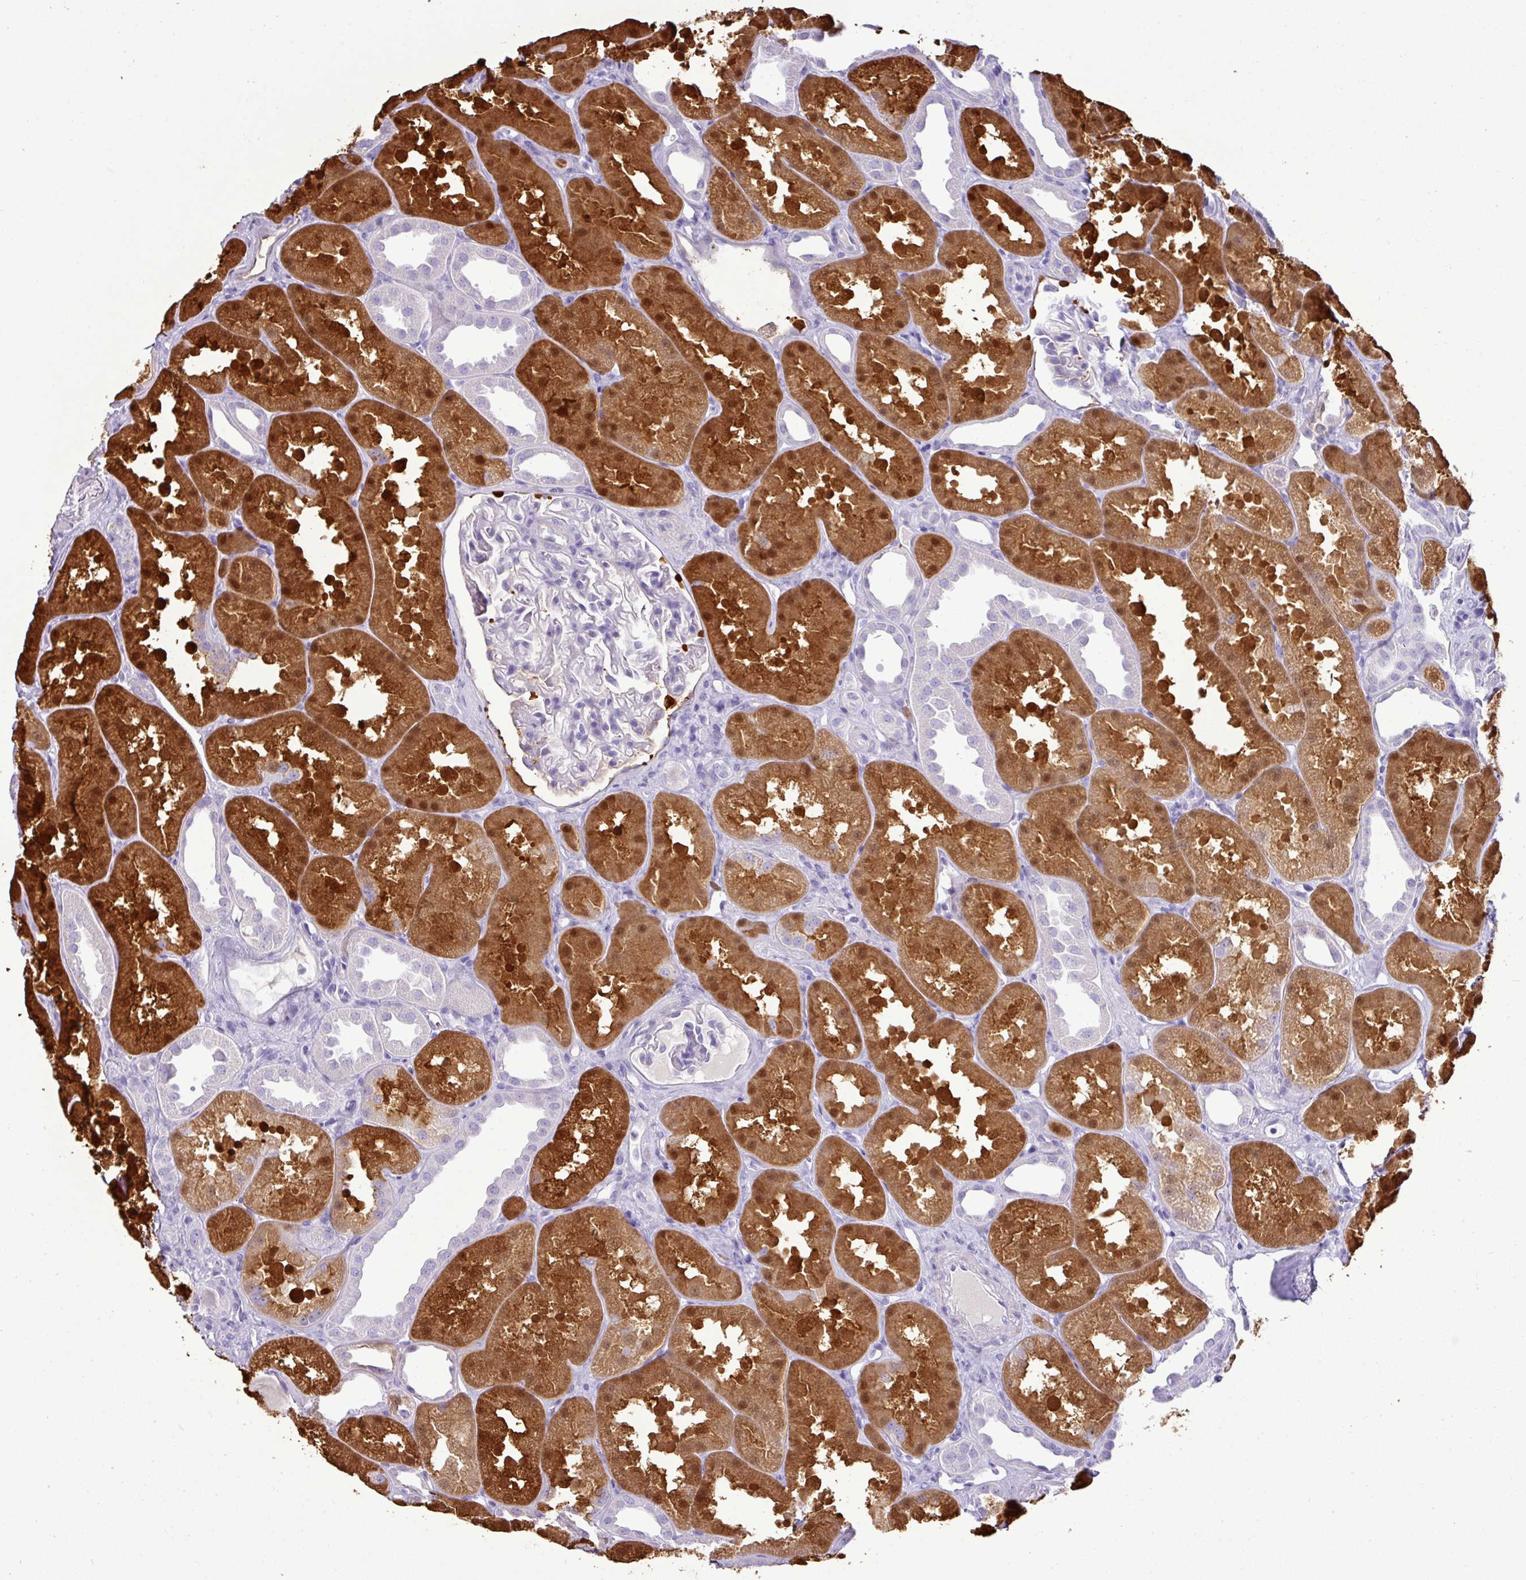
{"staining": {"intensity": "negative", "quantity": "none", "location": "none"}, "tissue": "kidney", "cell_type": "Cells in glomeruli", "image_type": "normal", "snomed": [{"axis": "morphology", "description": "Normal tissue, NOS"}, {"axis": "topography", "description": "Kidney"}], "caption": "High magnification brightfield microscopy of unremarkable kidney stained with DAB (3,3'-diaminobenzidine) (brown) and counterstained with hematoxylin (blue): cells in glomeruli show no significant staining. (DAB (3,3'-diaminobenzidine) immunohistochemistry (IHC) with hematoxylin counter stain).", "gene": "GSTA1", "patient": {"sex": "male", "age": 61}}